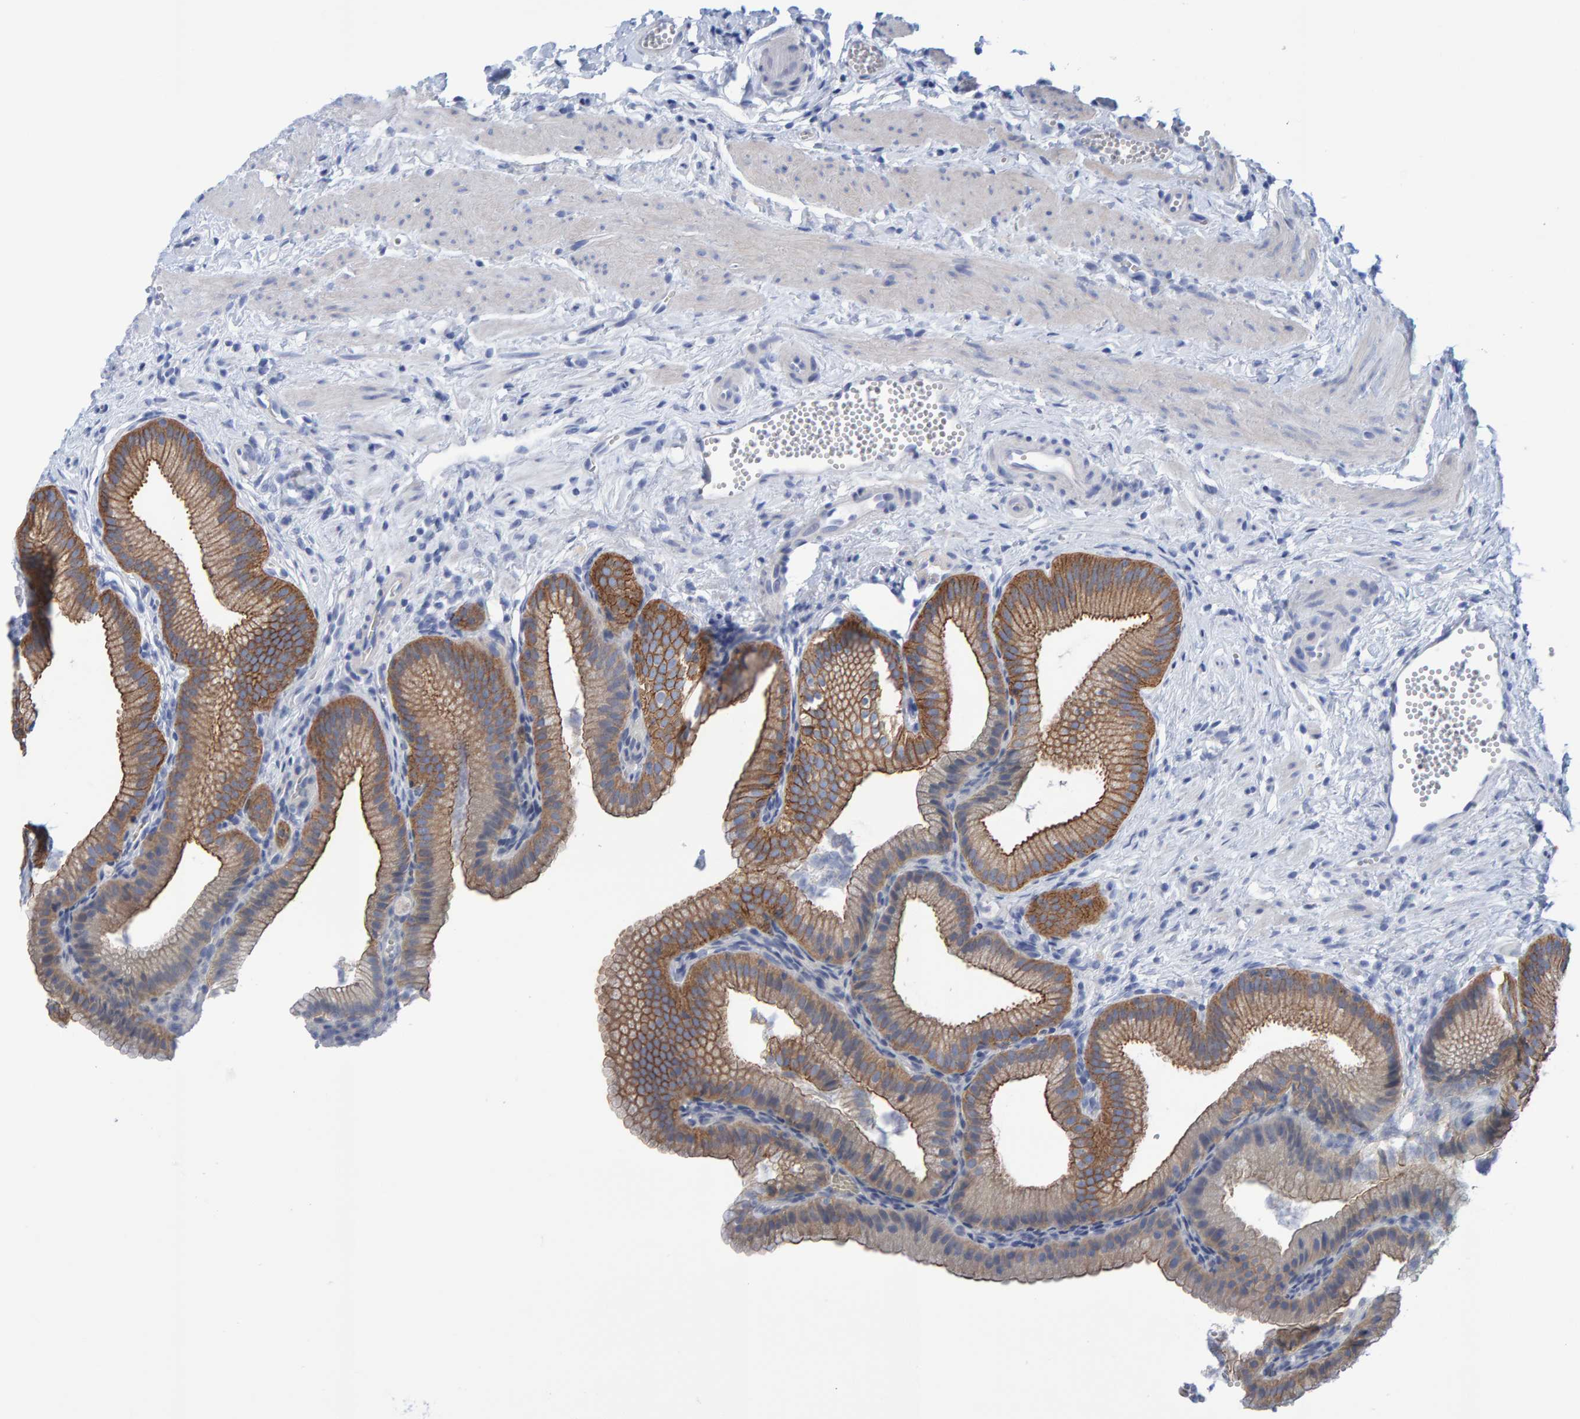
{"staining": {"intensity": "moderate", "quantity": ">75%", "location": "cytoplasmic/membranous"}, "tissue": "gallbladder", "cell_type": "Glandular cells", "image_type": "normal", "snomed": [{"axis": "morphology", "description": "Normal tissue, NOS"}, {"axis": "topography", "description": "Gallbladder"}], "caption": "Immunohistochemical staining of normal human gallbladder reveals moderate cytoplasmic/membranous protein positivity in approximately >75% of glandular cells. (Brightfield microscopy of DAB IHC at high magnification).", "gene": "JAKMIP3", "patient": {"sex": "male", "age": 38}}